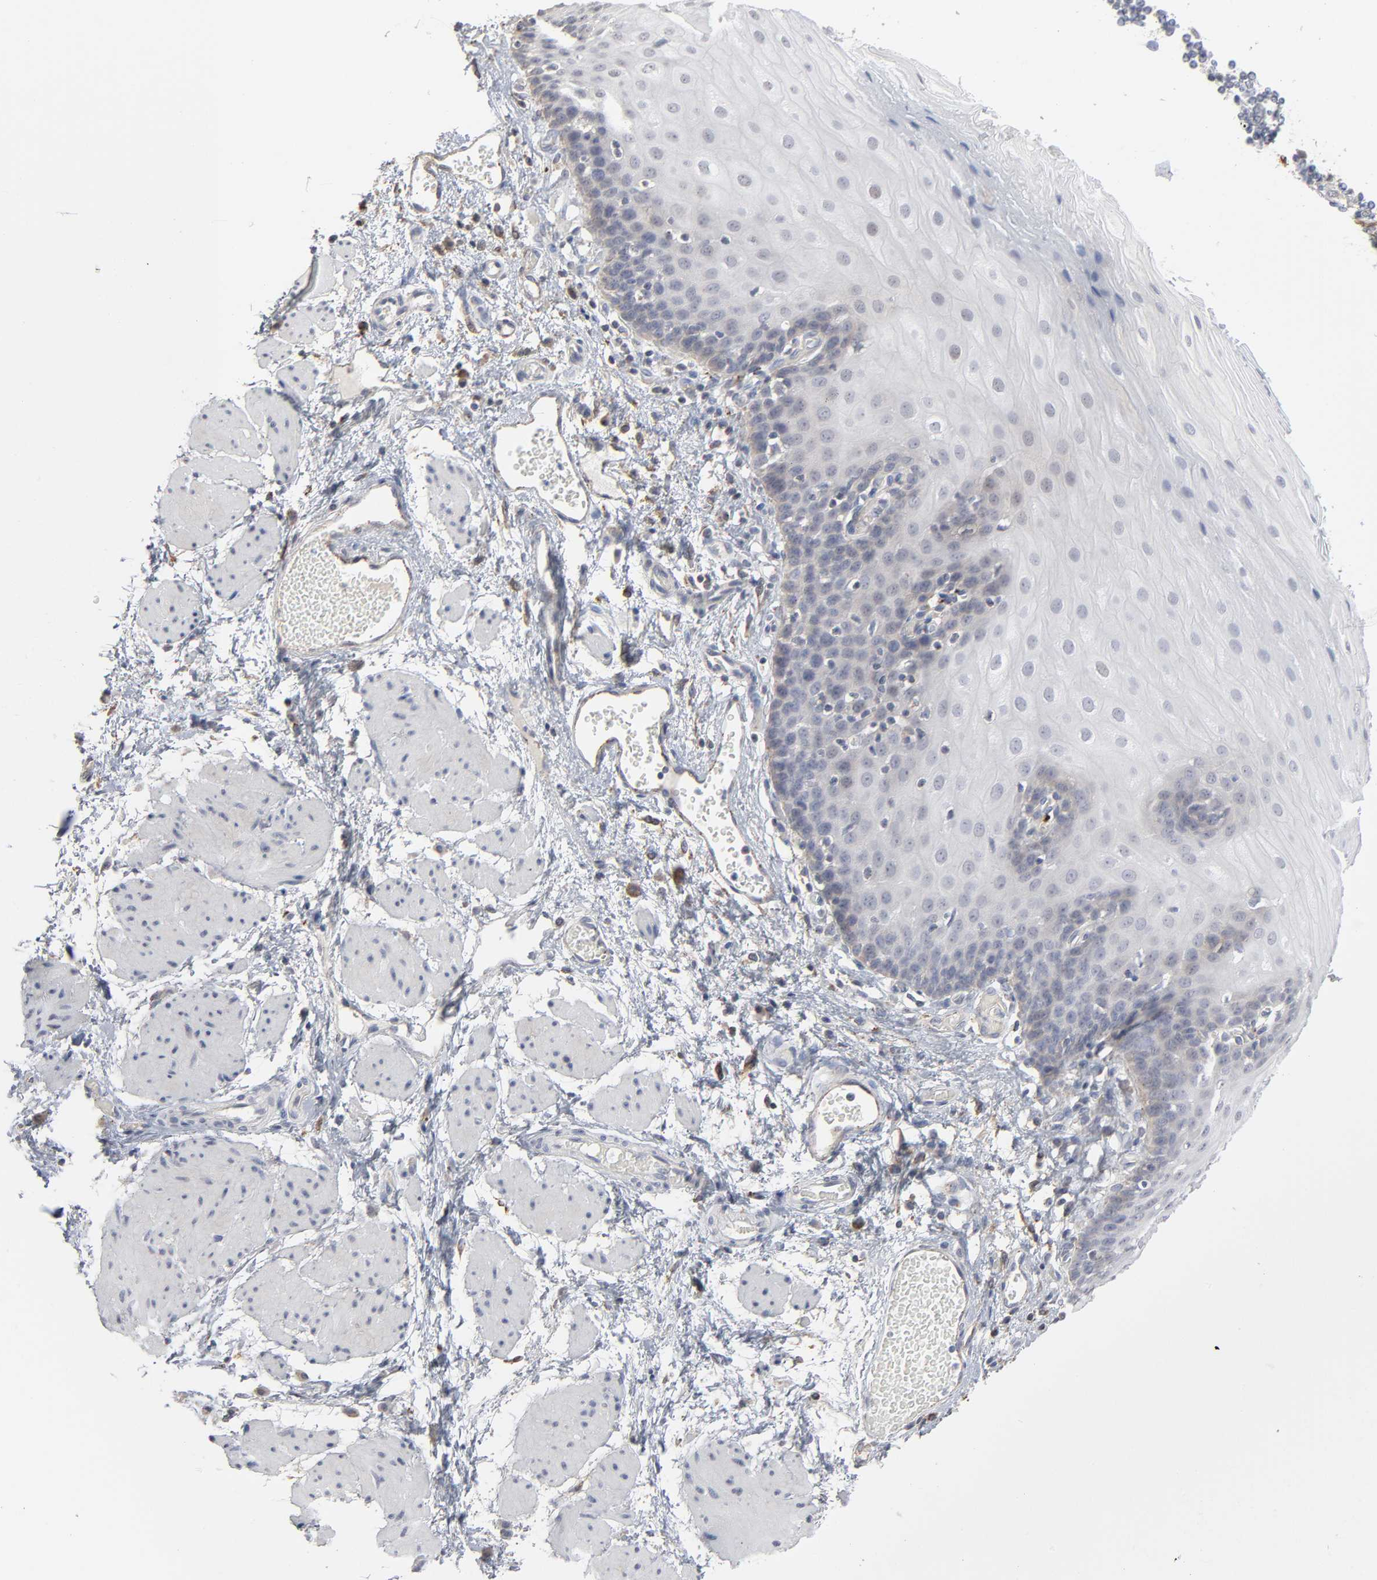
{"staining": {"intensity": "negative", "quantity": "none", "location": "none"}, "tissue": "esophagus", "cell_type": "Squamous epithelial cells", "image_type": "normal", "snomed": [{"axis": "morphology", "description": "Normal tissue, NOS"}, {"axis": "topography", "description": "Esophagus"}], "caption": "DAB (3,3'-diaminobenzidine) immunohistochemical staining of normal human esophagus reveals no significant expression in squamous epithelial cells.", "gene": "POMT2", "patient": {"sex": "male", "age": 69}}